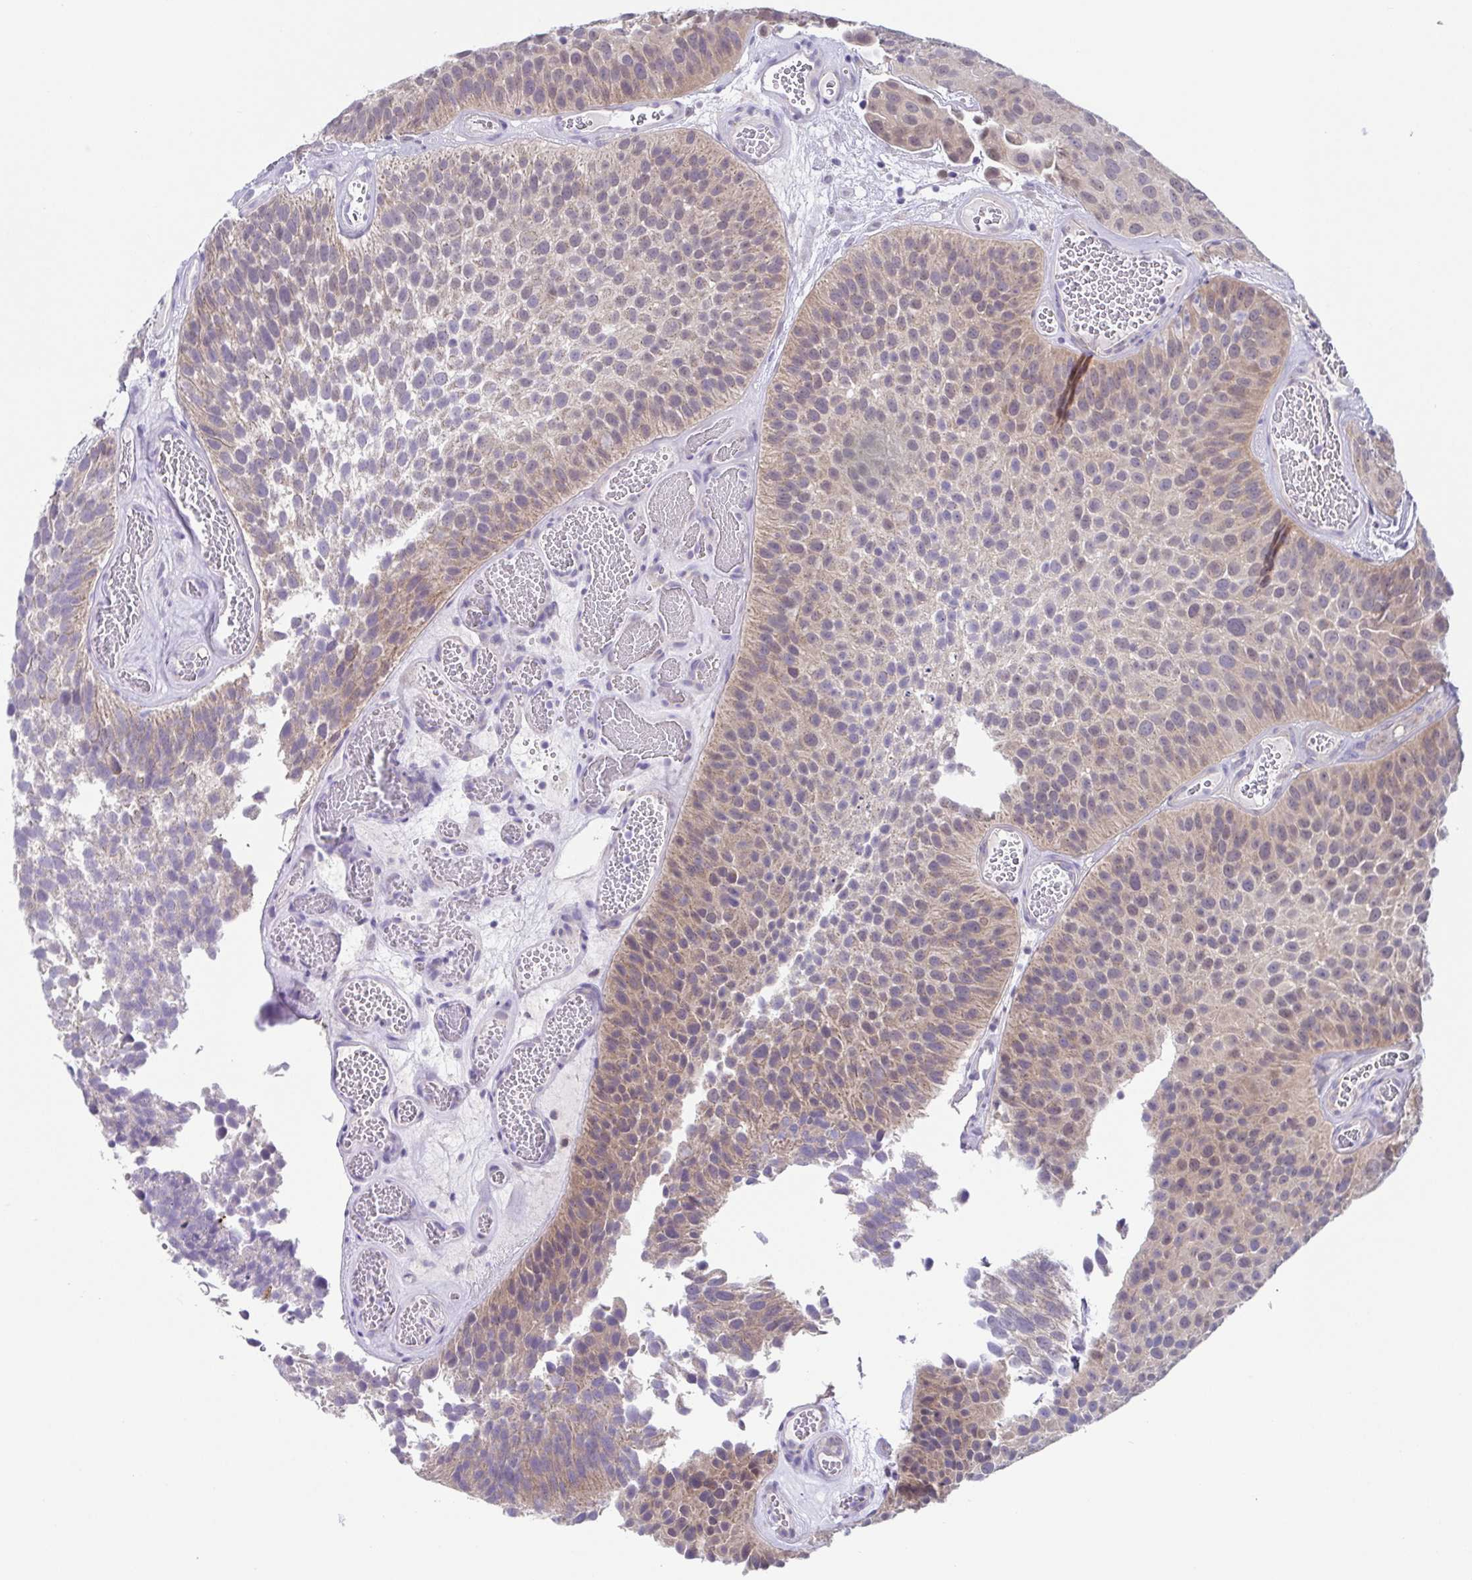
{"staining": {"intensity": "weak", "quantity": "<25%", "location": "nuclear"}, "tissue": "urothelial cancer", "cell_type": "Tumor cells", "image_type": "cancer", "snomed": [{"axis": "morphology", "description": "Urothelial carcinoma, Low grade"}, {"axis": "topography", "description": "Urinary bladder"}], "caption": "Tumor cells are negative for brown protein staining in urothelial cancer.", "gene": "UBE2Q1", "patient": {"sex": "male", "age": 76}}